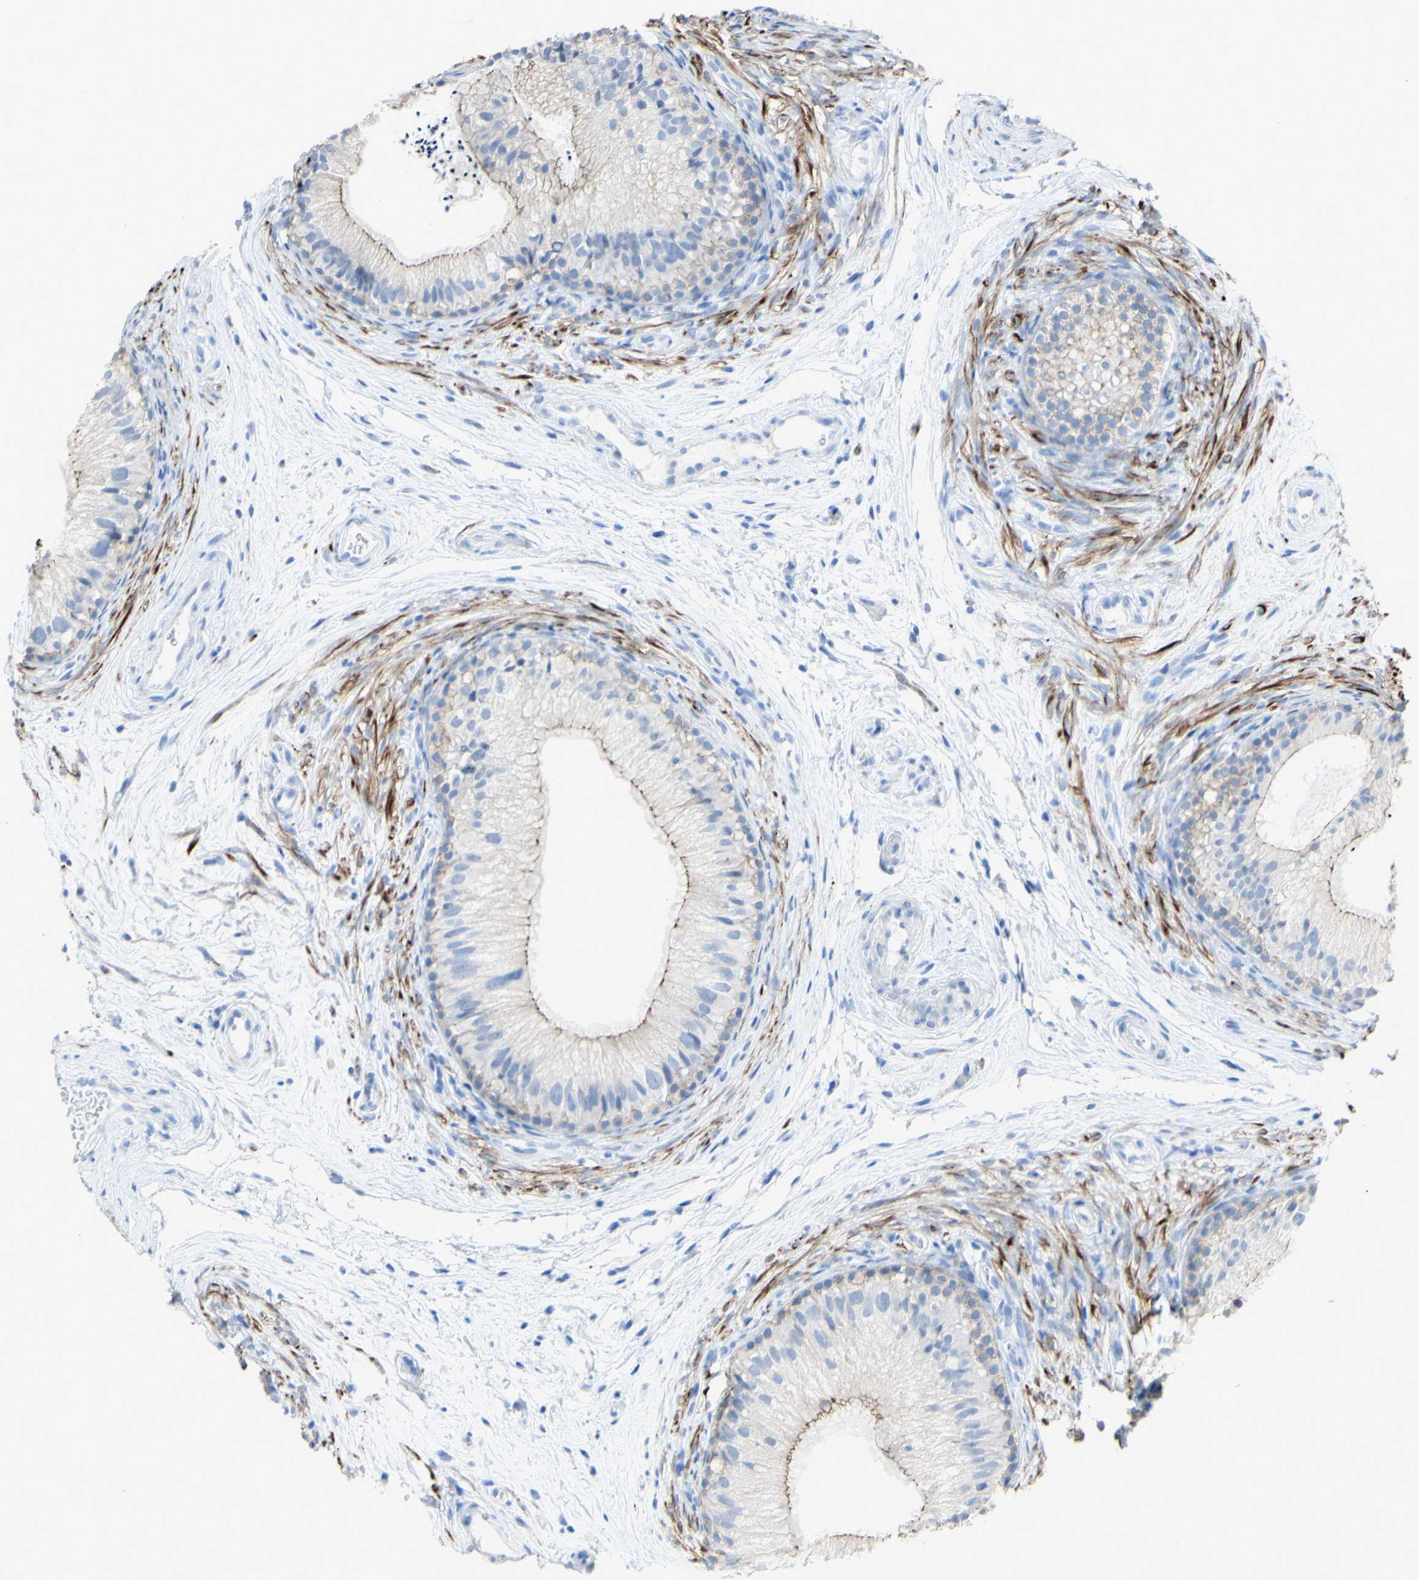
{"staining": {"intensity": "moderate", "quantity": "<25%", "location": "cytoplasmic/membranous"}, "tissue": "epididymis", "cell_type": "Glandular cells", "image_type": "normal", "snomed": [{"axis": "morphology", "description": "Normal tissue, NOS"}, {"axis": "topography", "description": "Epididymis"}], "caption": "Glandular cells exhibit low levels of moderate cytoplasmic/membranous expression in about <25% of cells in unremarkable epididymis. The protein of interest is stained brown, and the nuclei are stained in blue (DAB (3,3'-diaminobenzidine) IHC with brightfield microscopy, high magnification).", "gene": "DSC2", "patient": {"sex": "male", "age": 56}}